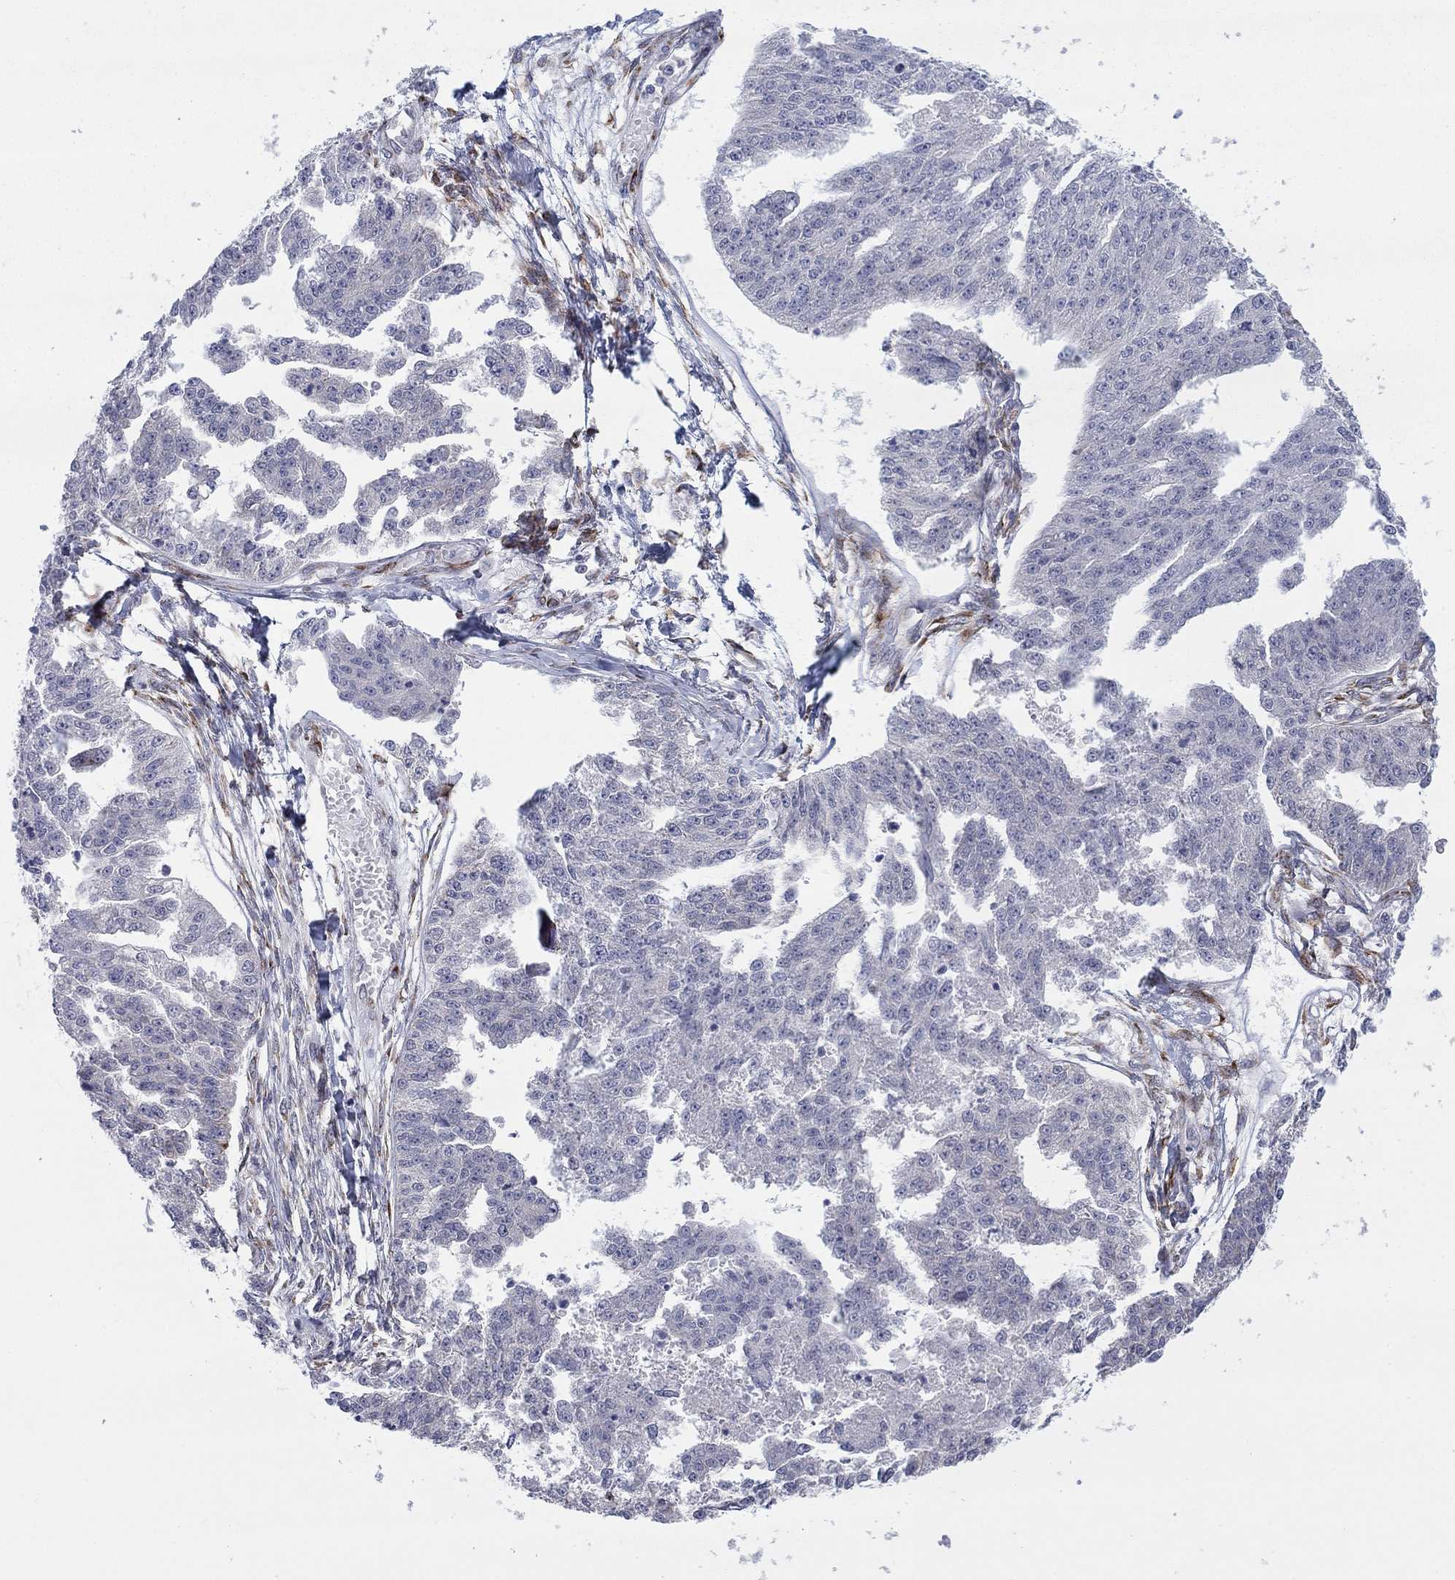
{"staining": {"intensity": "negative", "quantity": "none", "location": "none"}, "tissue": "ovarian cancer", "cell_type": "Tumor cells", "image_type": "cancer", "snomed": [{"axis": "morphology", "description": "Cystadenocarcinoma, serous, NOS"}, {"axis": "topography", "description": "Ovary"}], "caption": "An IHC image of serous cystadenocarcinoma (ovarian) is shown. There is no staining in tumor cells of serous cystadenocarcinoma (ovarian). (DAB (3,3'-diaminobenzidine) immunohistochemistry with hematoxylin counter stain).", "gene": "TTC21B", "patient": {"sex": "female", "age": 58}}